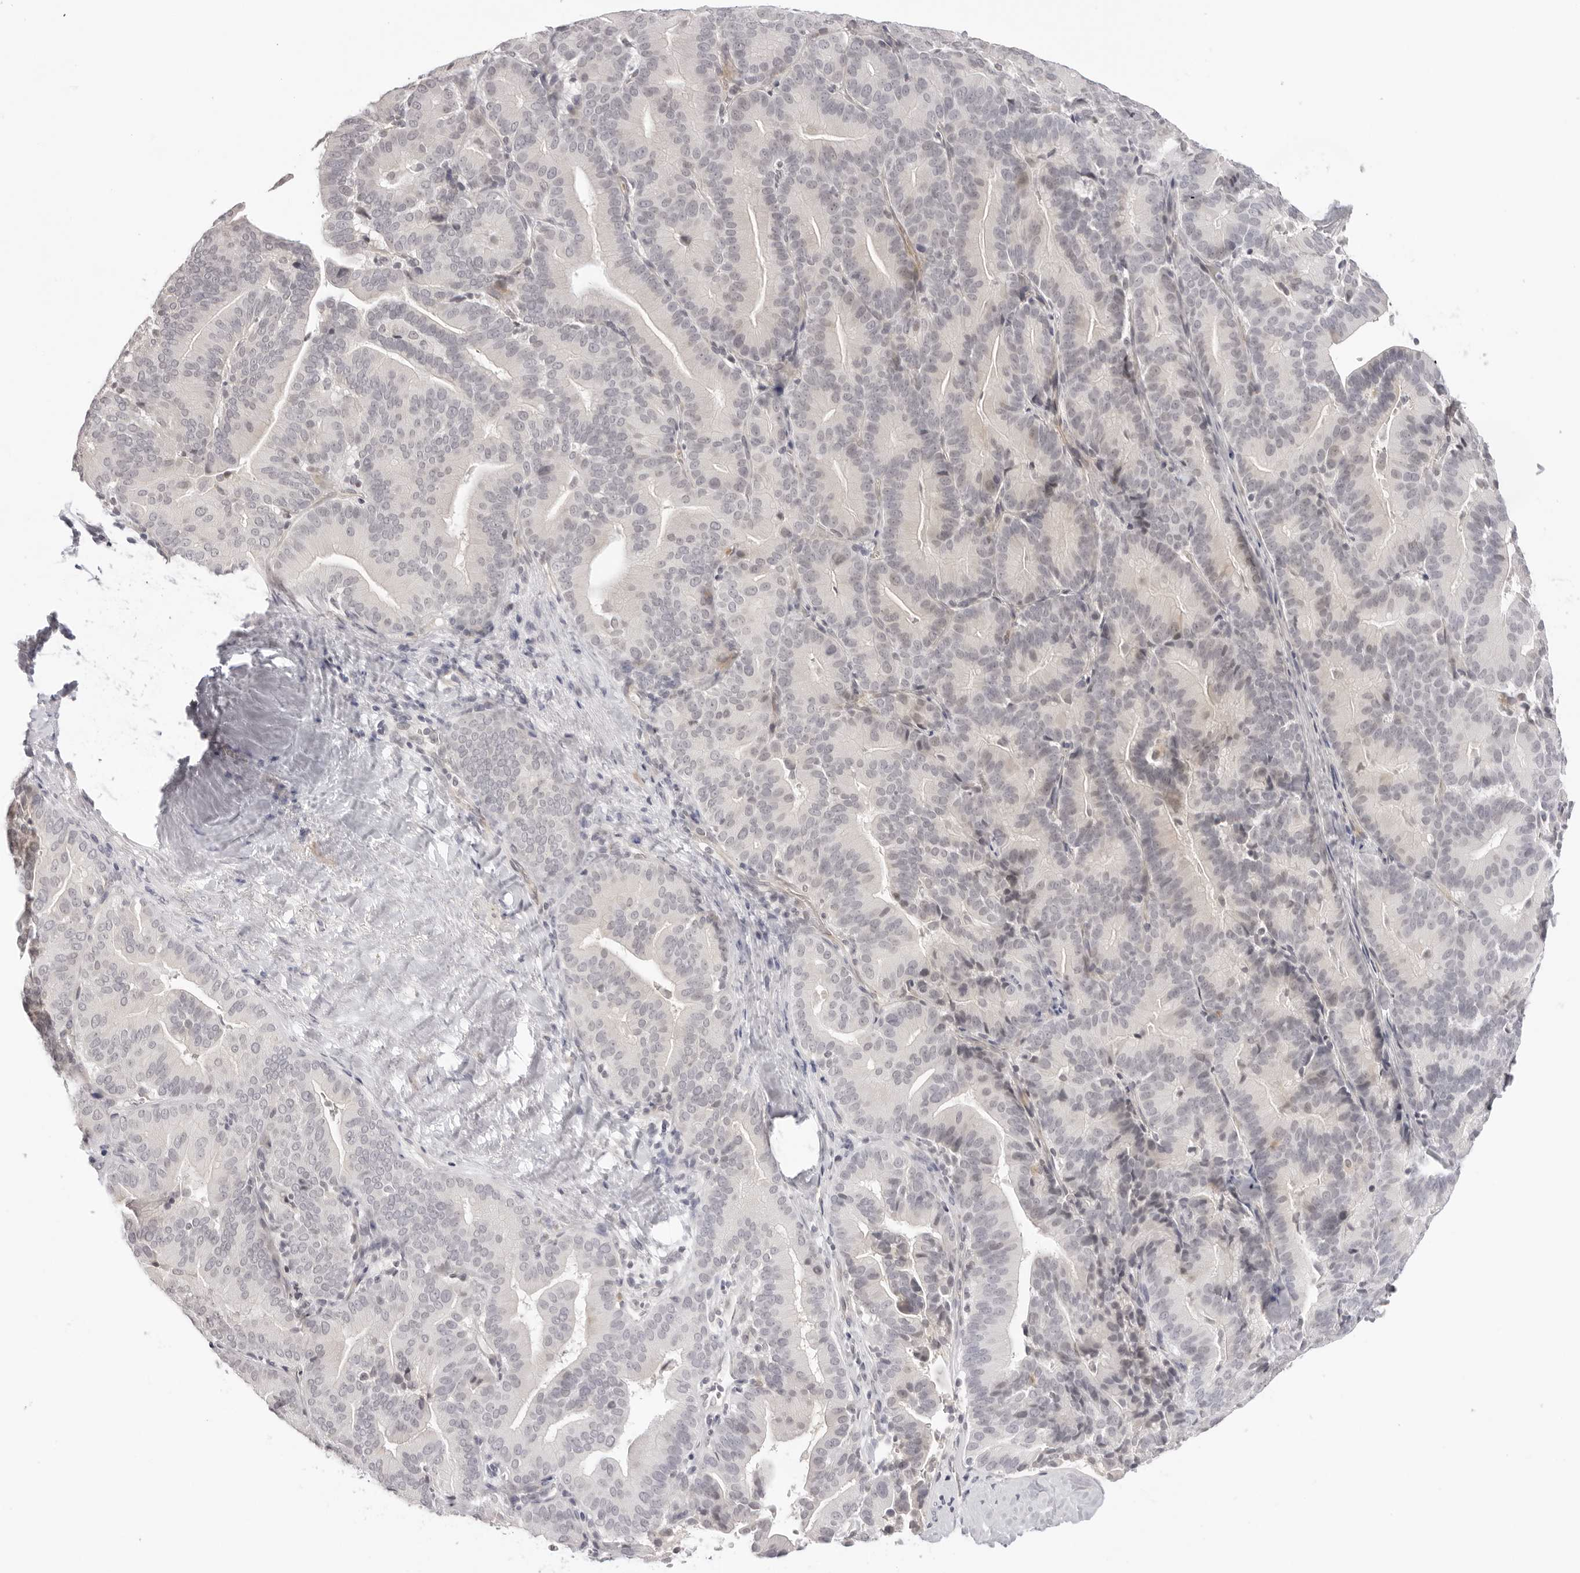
{"staining": {"intensity": "negative", "quantity": "none", "location": "none"}, "tissue": "liver cancer", "cell_type": "Tumor cells", "image_type": "cancer", "snomed": [{"axis": "morphology", "description": "Cholangiocarcinoma"}, {"axis": "topography", "description": "Liver"}], "caption": "Image shows no protein expression in tumor cells of cholangiocarcinoma (liver) tissue. (DAB (3,3'-diaminobenzidine) immunohistochemistry visualized using brightfield microscopy, high magnification).", "gene": "STRADB", "patient": {"sex": "female", "age": 75}}